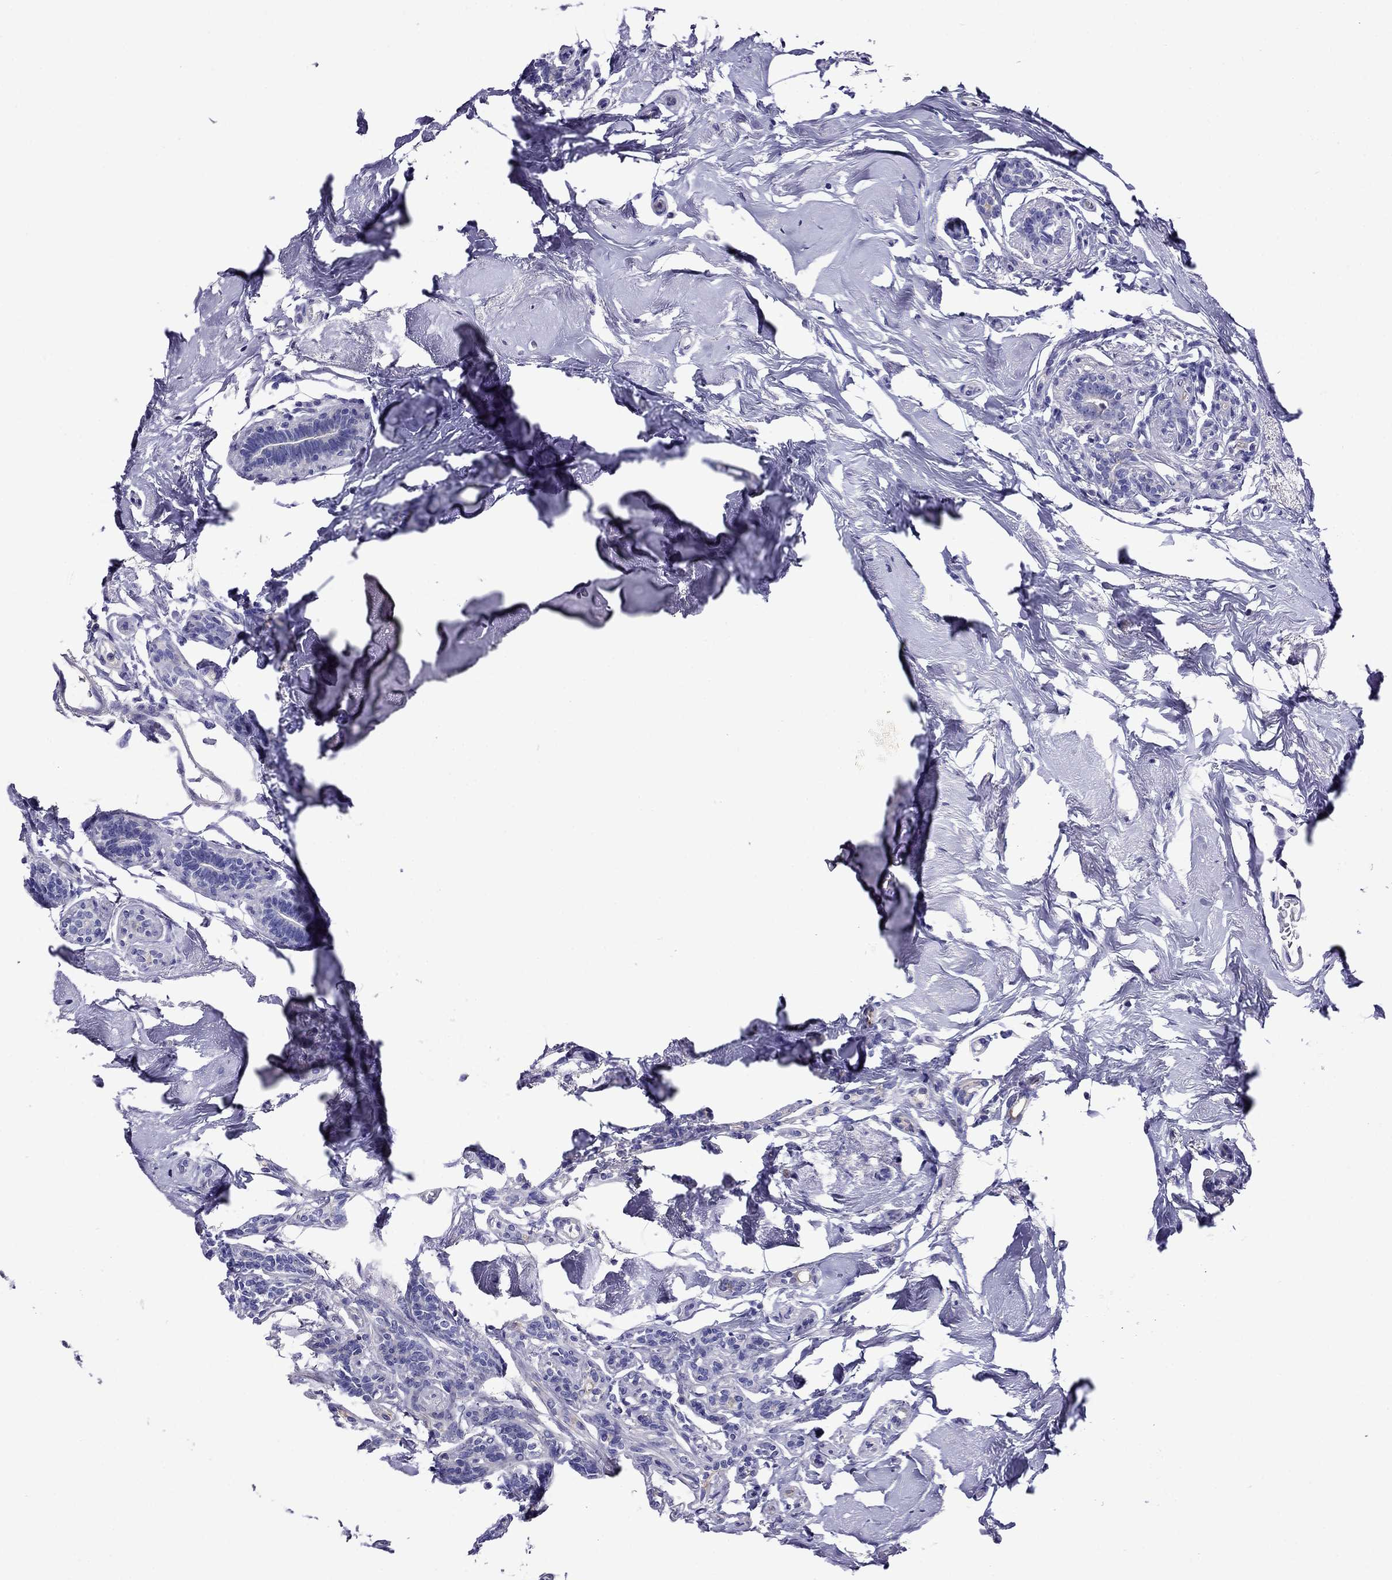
{"staining": {"intensity": "negative", "quantity": "none", "location": "none"}, "tissue": "breast cancer", "cell_type": "Tumor cells", "image_type": "cancer", "snomed": [{"axis": "morphology", "description": "Duct carcinoma"}, {"axis": "topography", "description": "Breast"}], "caption": "Human breast infiltrating ductal carcinoma stained for a protein using immunohistochemistry (IHC) demonstrates no expression in tumor cells.", "gene": "SCG2", "patient": {"sex": "female", "age": 83}}